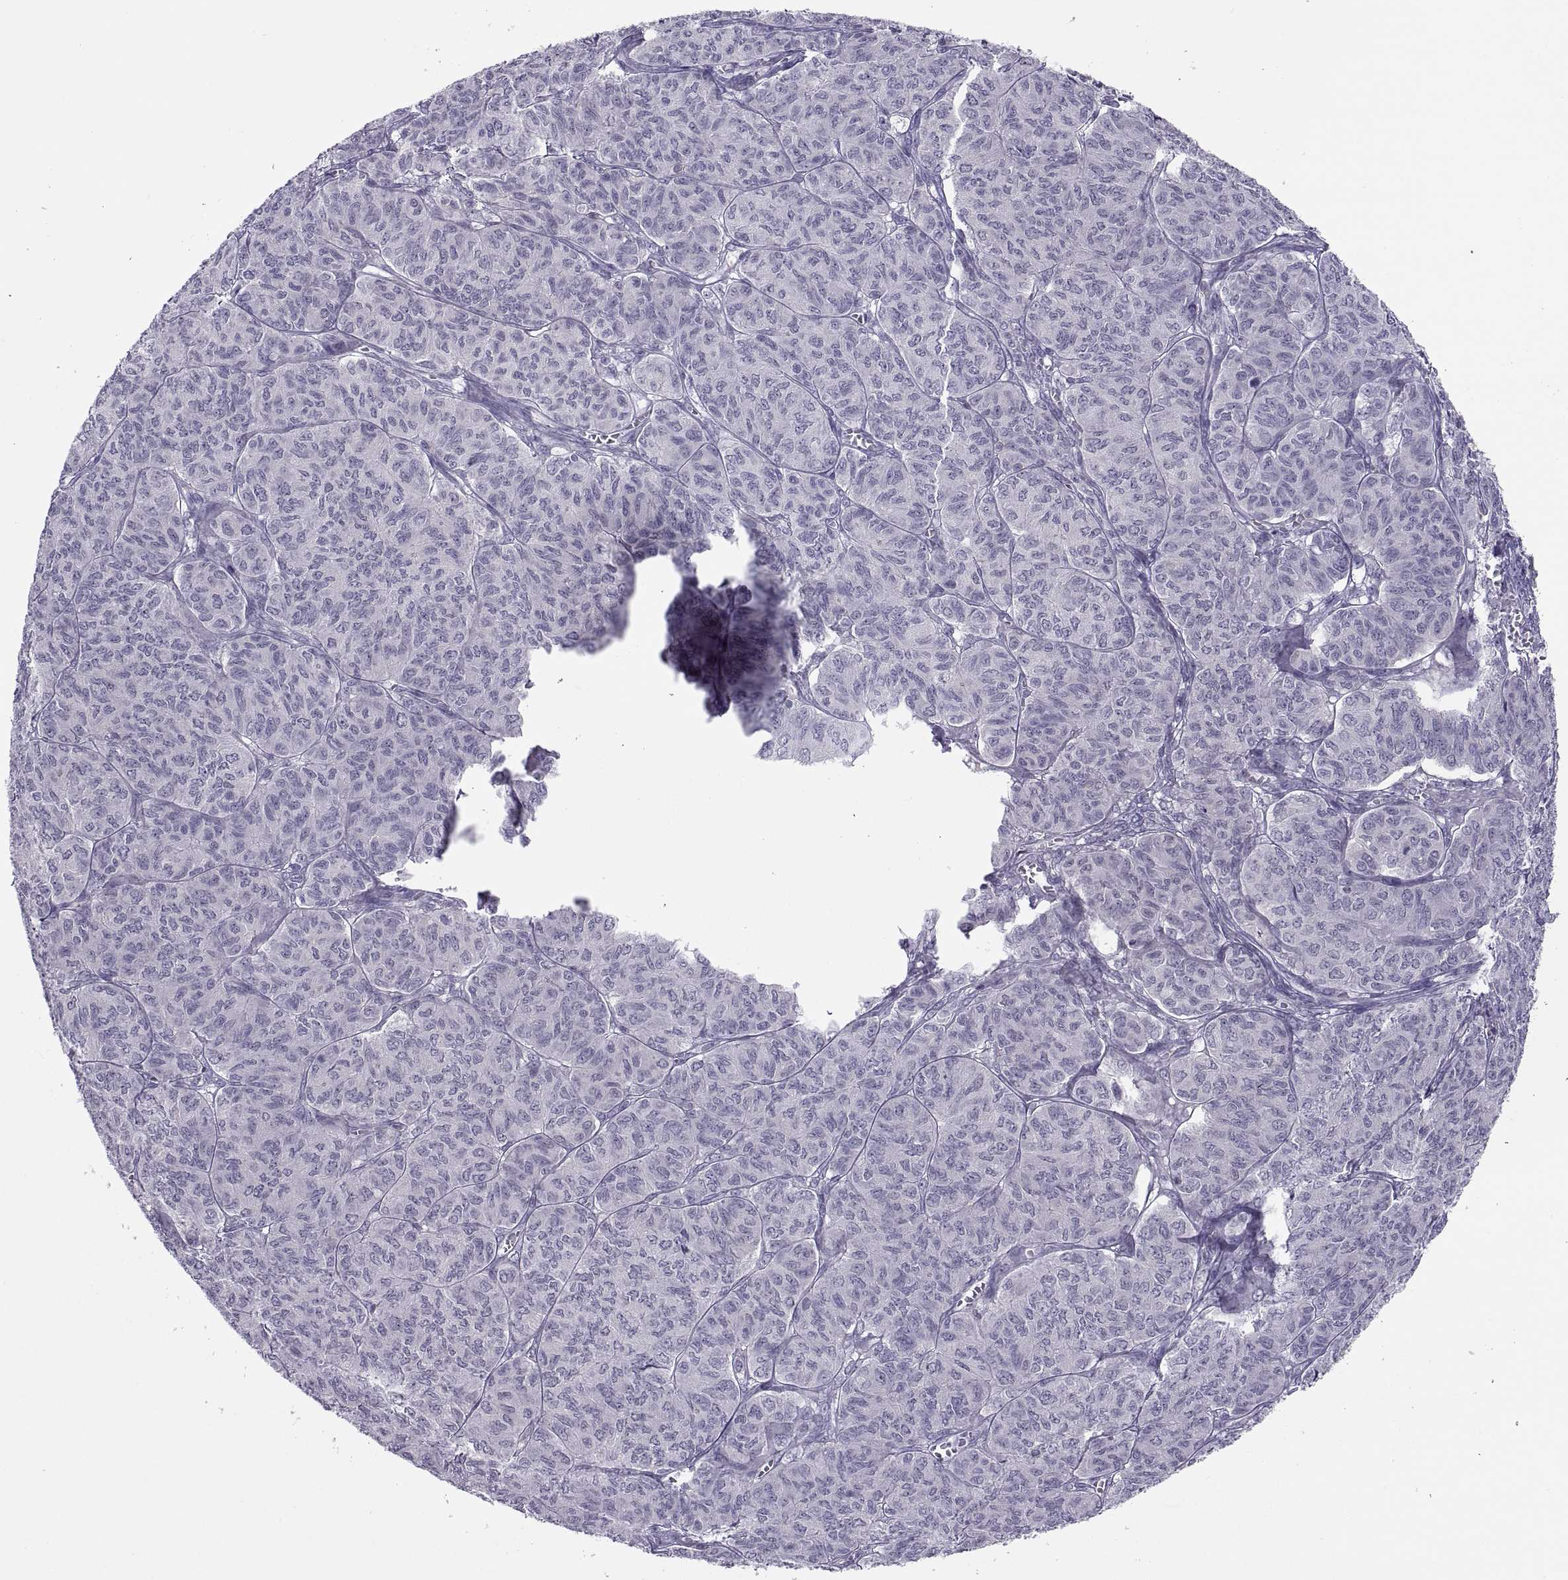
{"staining": {"intensity": "negative", "quantity": "none", "location": "none"}, "tissue": "ovarian cancer", "cell_type": "Tumor cells", "image_type": "cancer", "snomed": [{"axis": "morphology", "description": "Carcinoma, endometroid"}, {"axis": "topography", "description": "Ovary"}], "caption": "Immunohistochemistry micrograph of ovarian endometroid carcinoma stained for a protein (brown), which displays no positivity in tumor cells. (Stains: DAB (3,3'-diaminobenzidine) immunohistochemistry (IHC) with hematoxylin counter stain, Microscopy: brightfield microscopy at high magnification).", "gene": "TTC21A", "patient": {"sex": "female", "age": 80}}